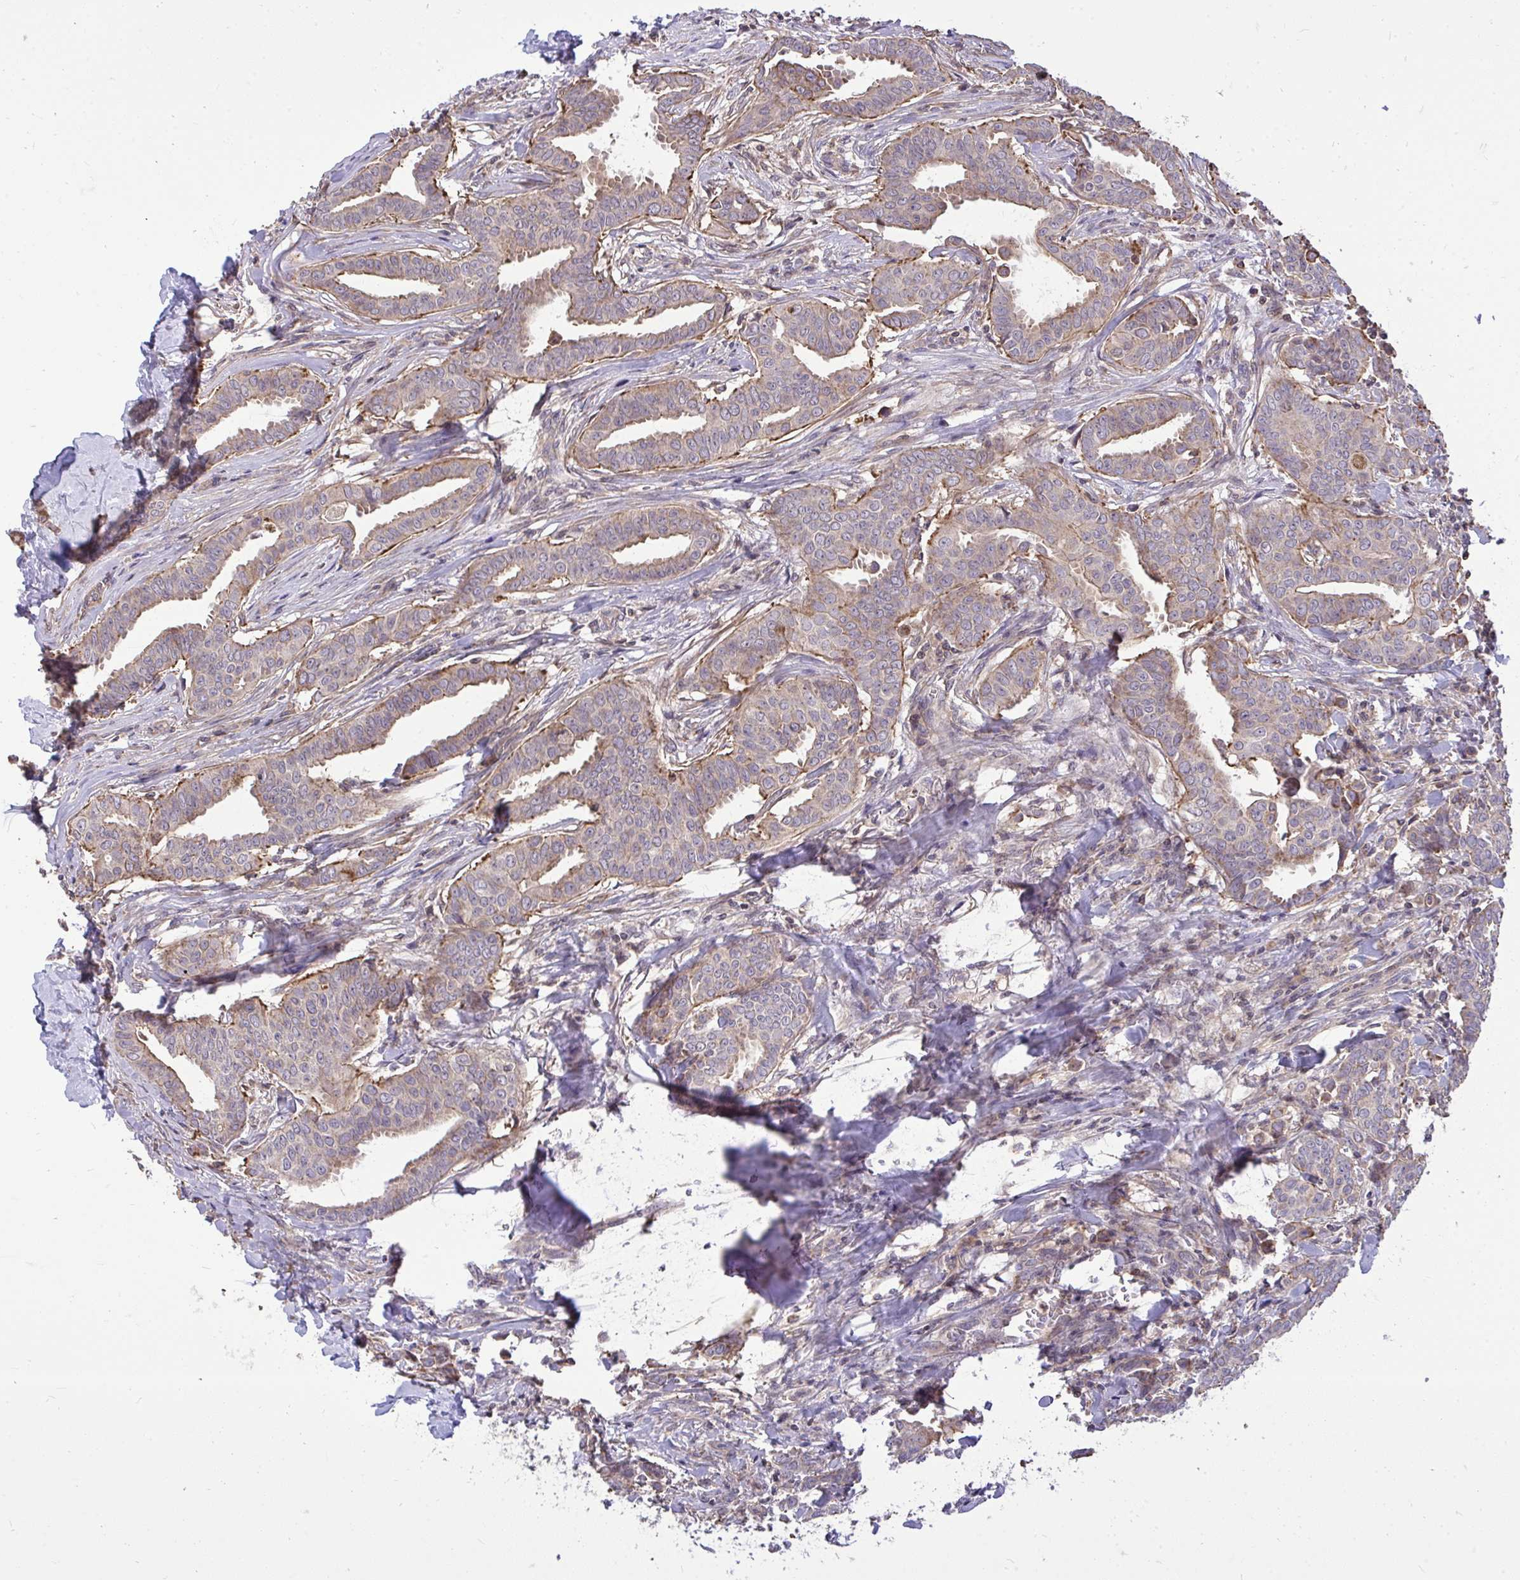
{"staining": {"intensity": "weak", "quantity": "25%-75%", "location": "cytoplasmic/membranous"}, "tissue": "breast cancer", "cell_type": "Tumor cells", "image_type": "cancer", "snomed": [{"axis": "morphology", "description": "Duct carcinoma"}, {"axis": "topography", "description": "Breast"}], "caption": "A brown stain labels weak cytoplasmic/membranous staining of a protein in human breast invasive ductal carcinoma tumor cells.", "gene": "SLC7A5", "patient": {"sex": "female", "age": 45}}